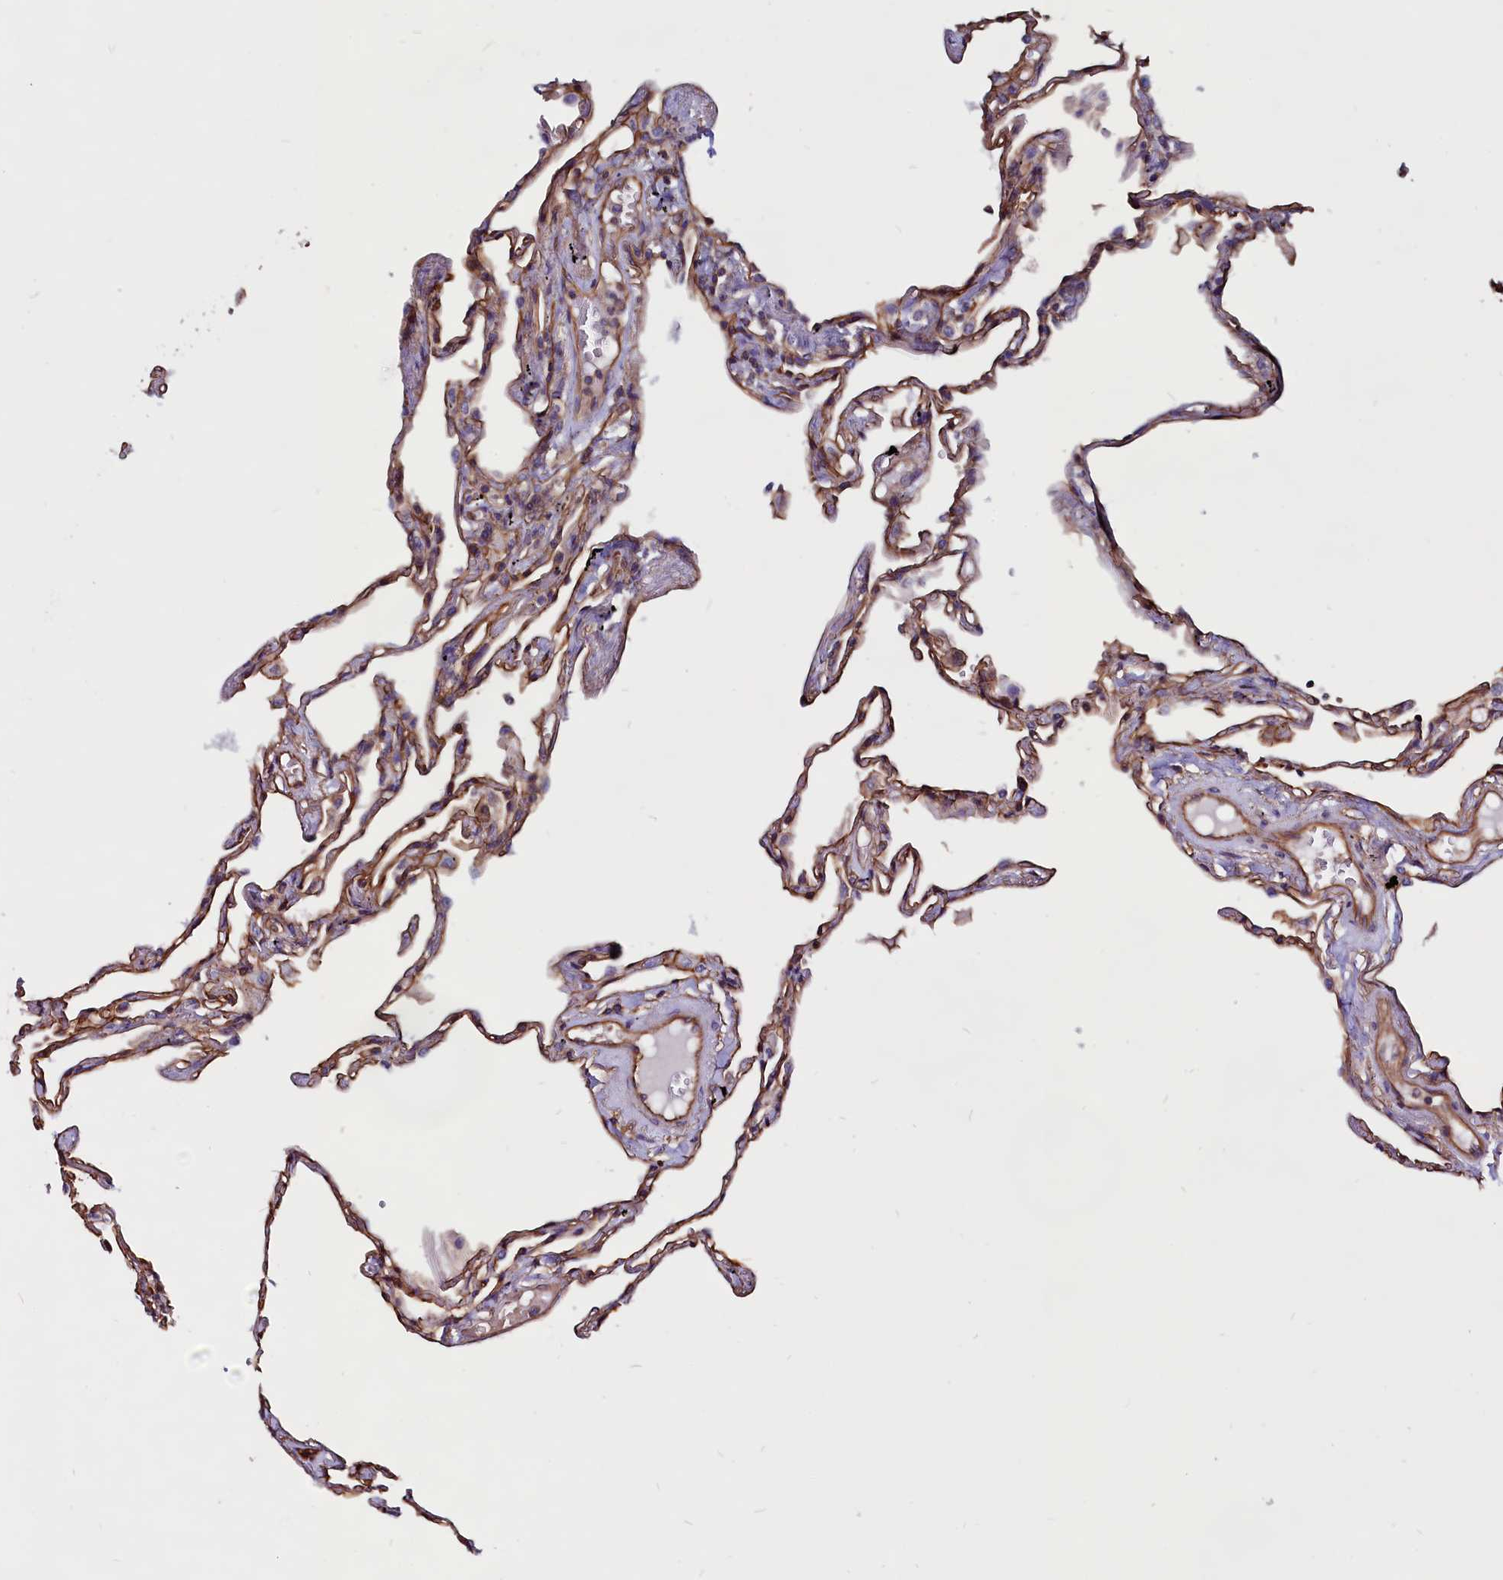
{"staining": {"intensity": "moderate", "quantity": ">75%", "location": "cytoplasmic/membranous"}, "tissue": "lung", "cell_type": "Alveolar cells", "image_type": "normal", "snomed": [{"axis": "morphology", "description": "Normal tissue, NOS"}, {"axis": "topography", "description": "Lung"}], "caption": "A photomicrograph of human lung stained for a protein exhibits moderate cytoplasmic/membranous brown staining in alveolar cells.", "gene": "ZNF749", "patient": {"sex": "female", "age": 67}}